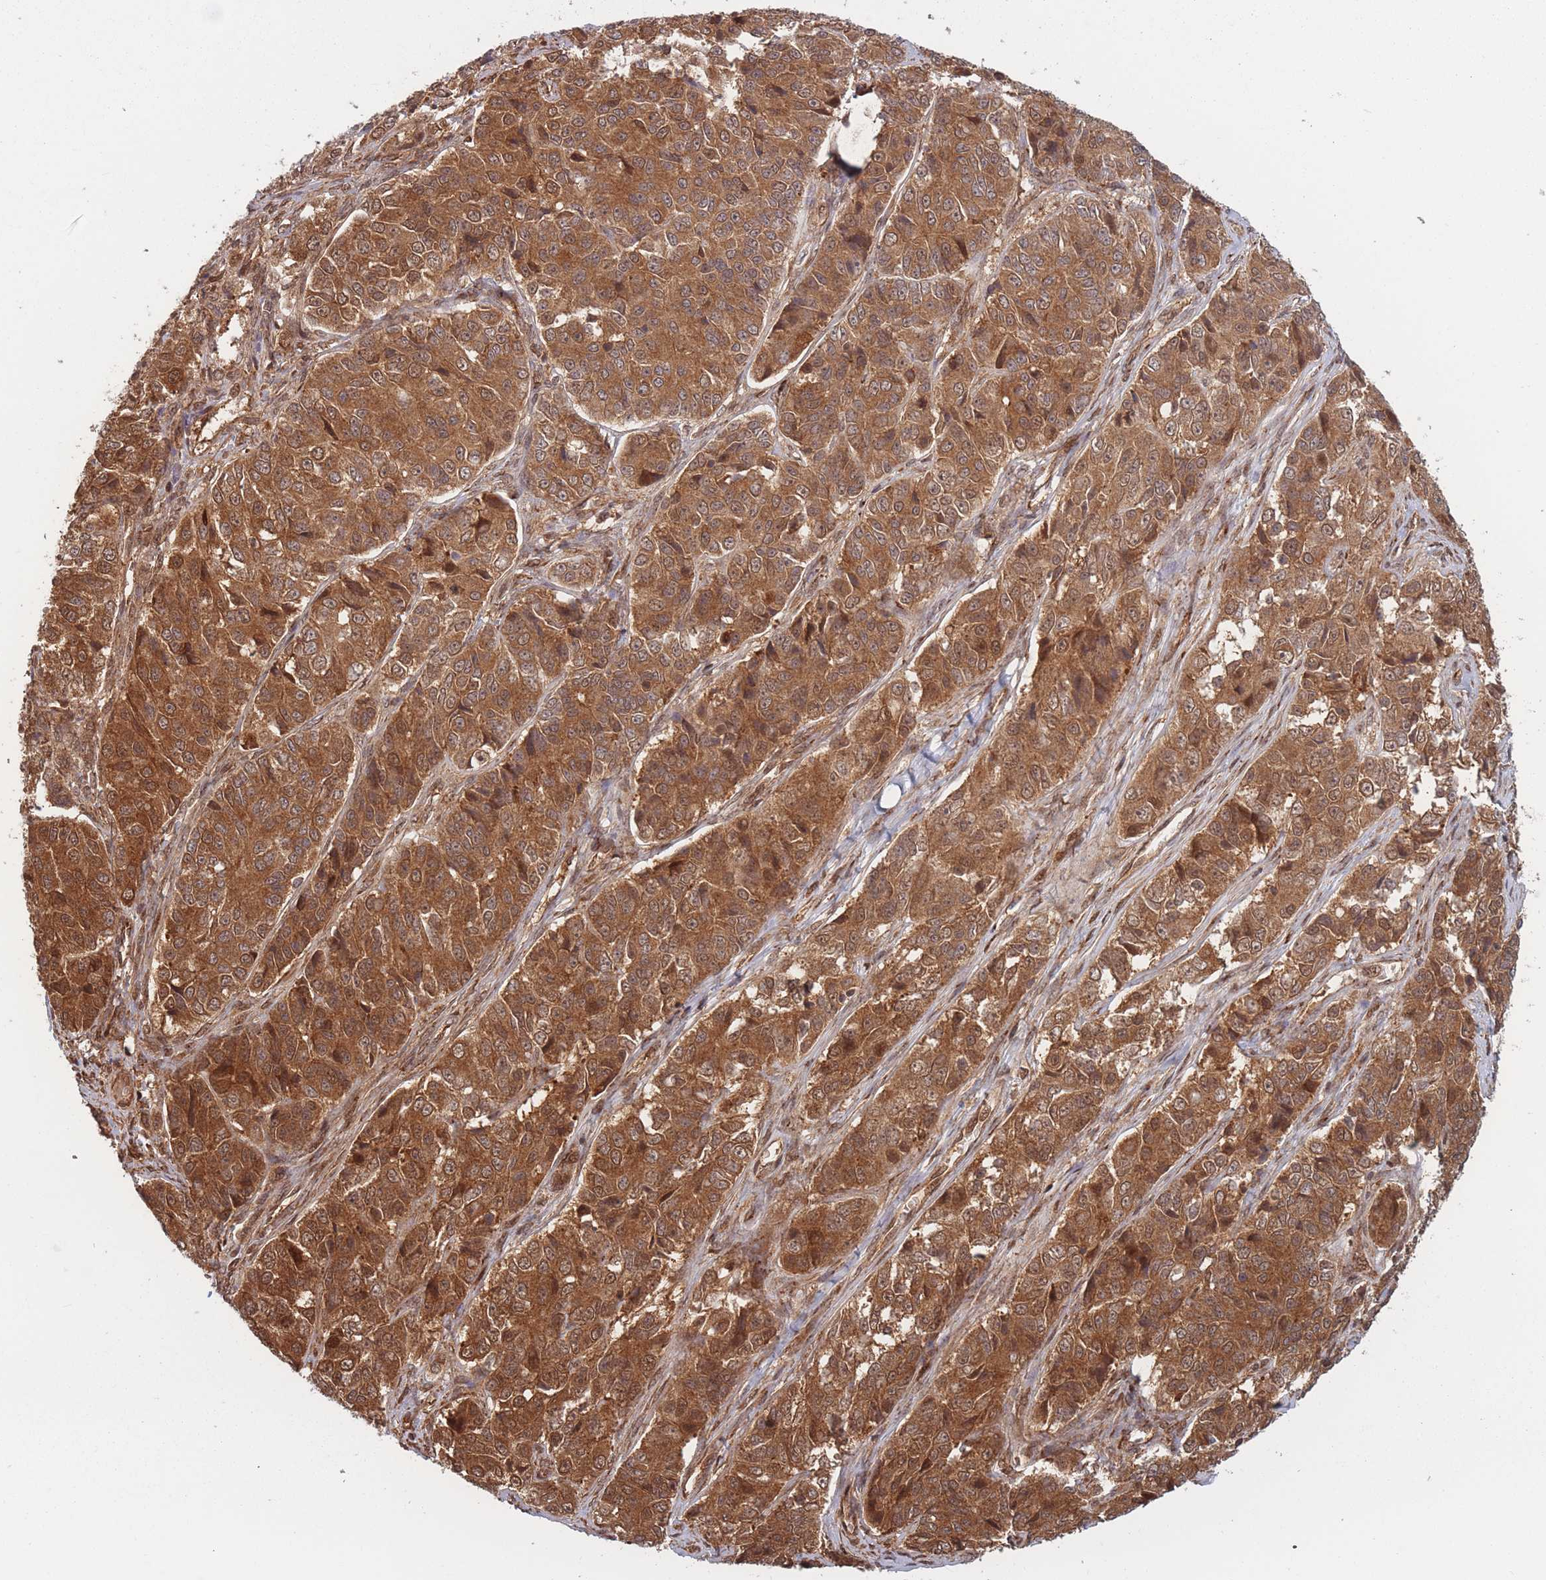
{"staining": {"intensity": "moderate", "quantity": ">75%", "location": "cytoplasmic/membranous,nuclear"}, "tissue": "ovarian cancer", "cell_type": "Tumor cells", "image_type": "cancer", "snomed": [{"axis": "morphology", "description": "Carcinoma, endometroid"}, {"axis": "topography", "description": "Ovary"}], "caption": "Protein staining by immunohistochemistry (IHC) demonstrates moderate cytoplasmic/membranous and nuclear staining in about >75% of tumor cells in ovarian cancer. (DAB IHC, brown staining for protein, blue staining for nuclei).", "gene": "PODXL2", "patient": {"sex": "female", "age": 51}}